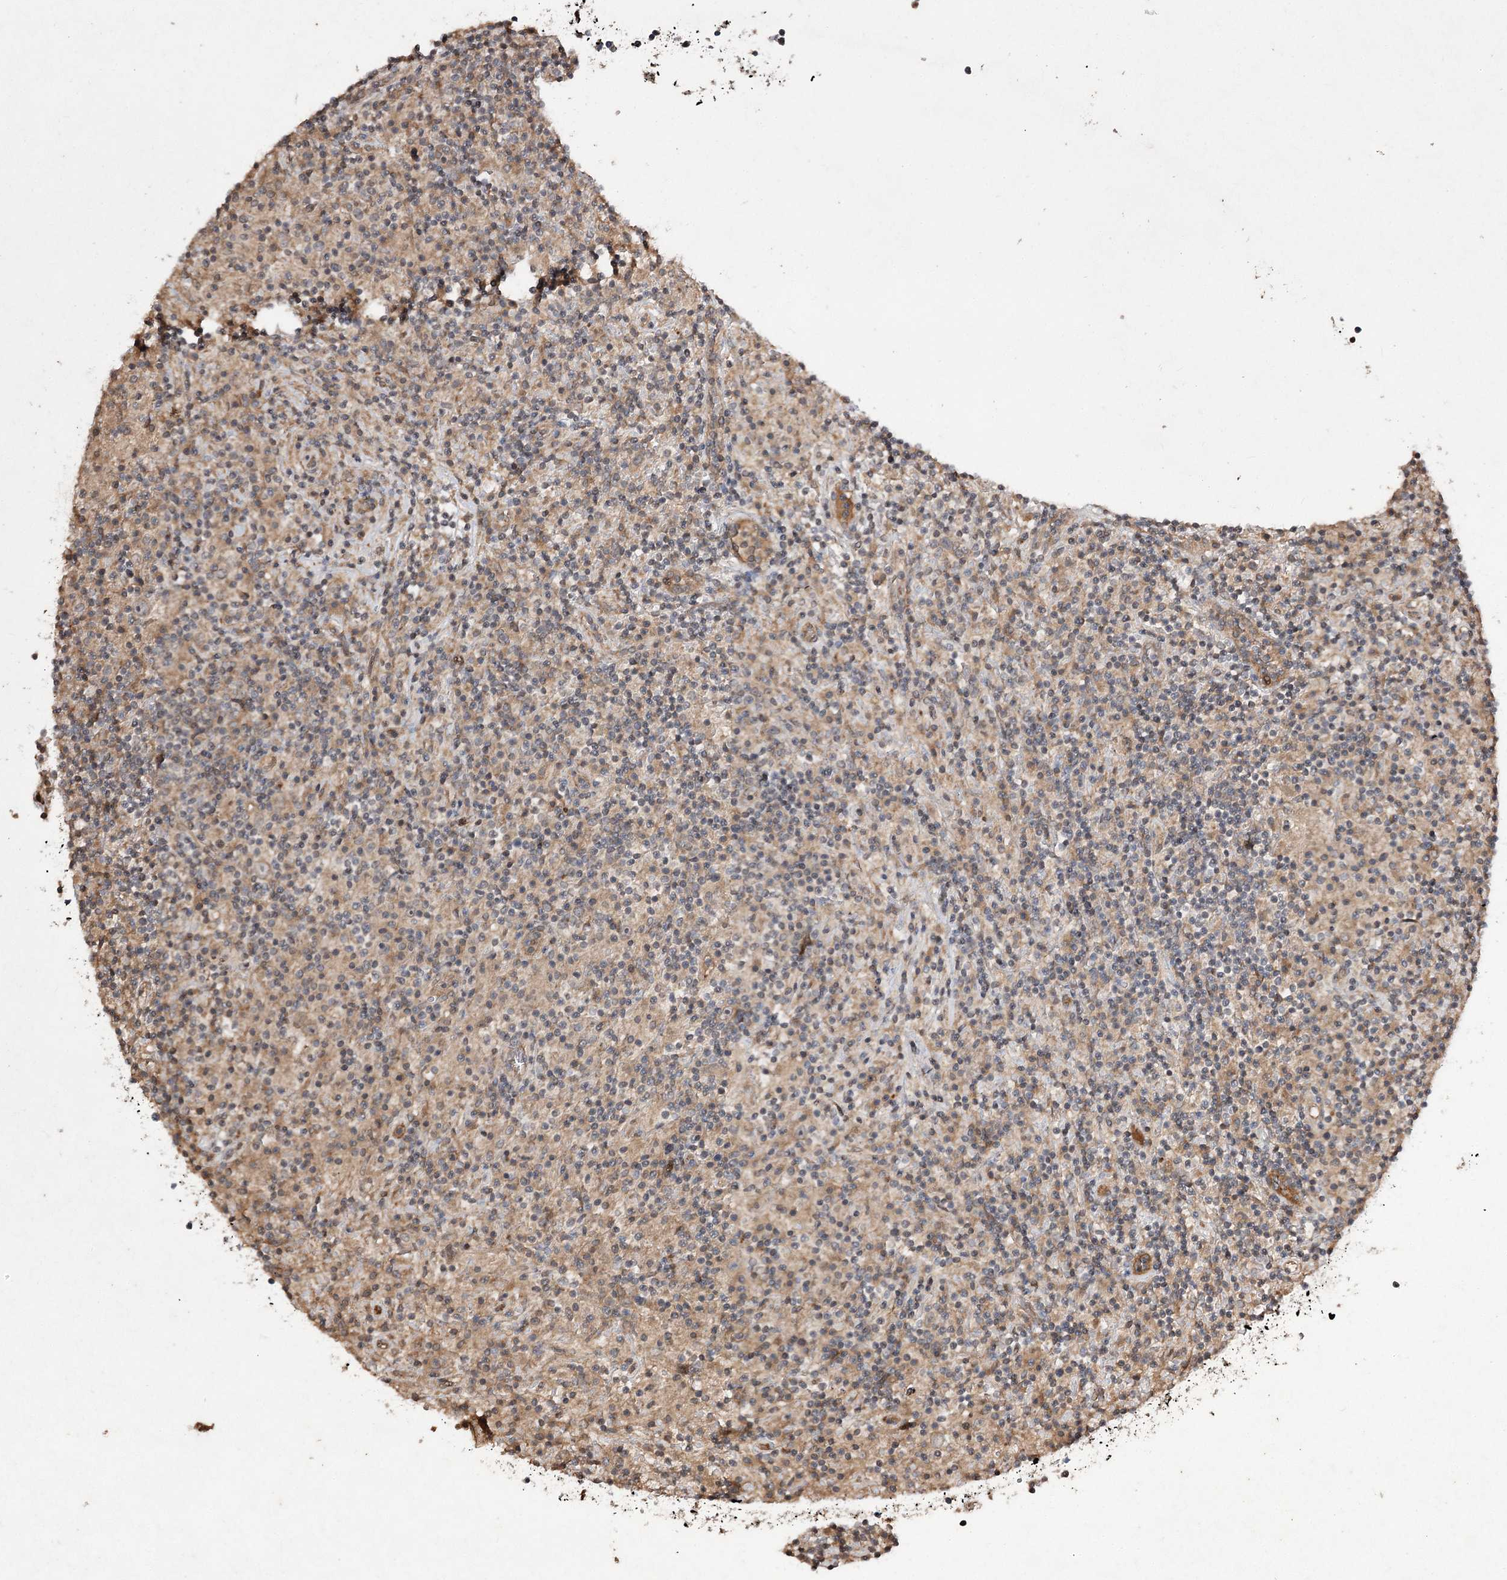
{"staining": {"intensity": "weak", "quantity": "<25%", "location": "cytoplasmic/membranous"}, "tissue": "lymphoma", "cell_type": "Tumor cells", "image_type": "cancer", "snomed": [{"axis": "morphology", "description": "Hodgkin's disease, NOS"}, {"axis": "topography", "description": "Lymph node"}], "caption": "Immunohistochemistry photomicrograph of neoplastic tissue: lymphoma stained with DAB displays no significant protein expression in tumor cells.", "gene": "FANCL", "patient": {"sex": "male", "age": 70}}